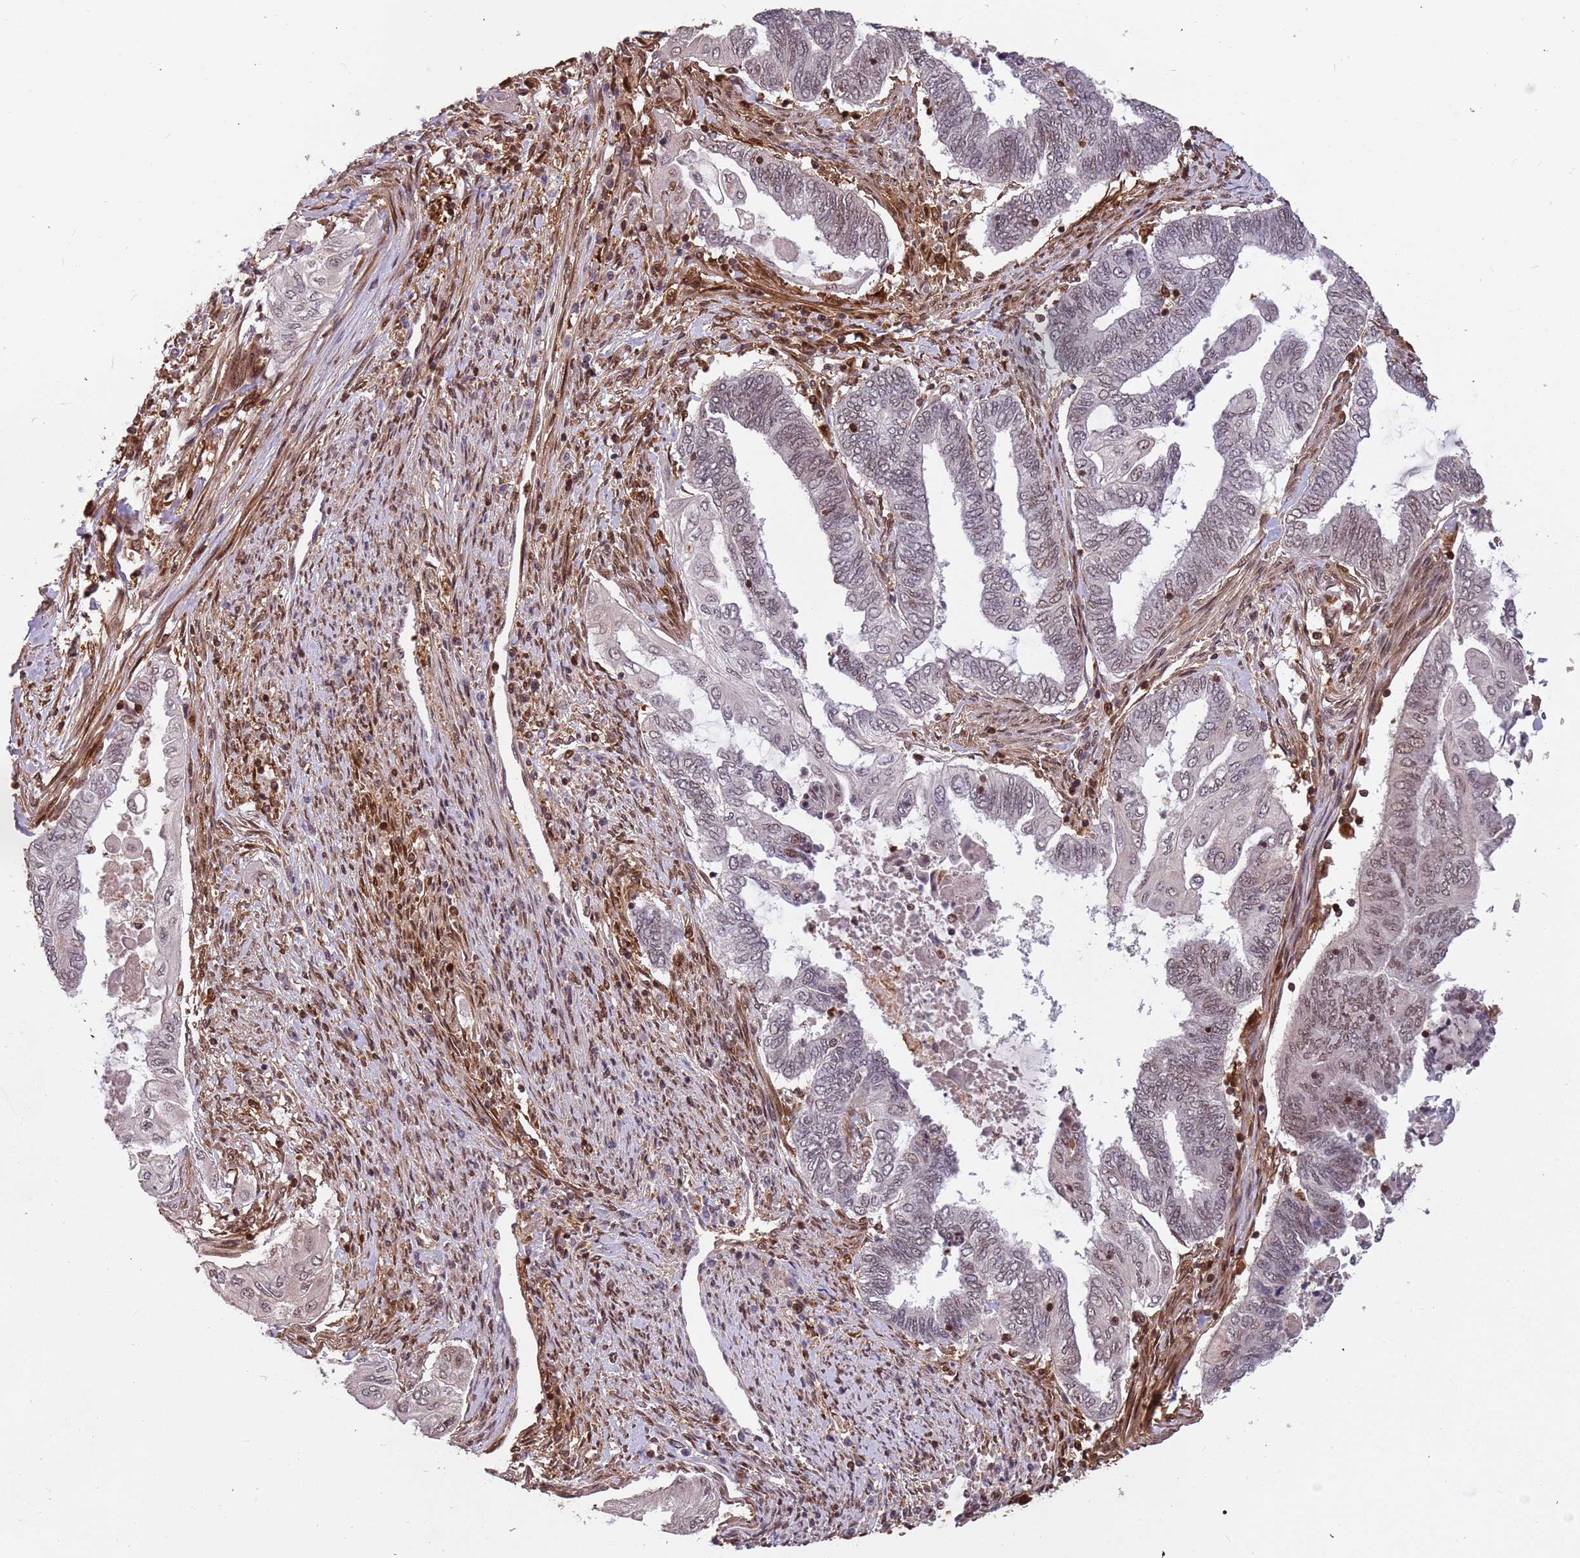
{"staining": {"intensity": "weak", "quantity": "25%-75%", "location": "nuclear"}, "tissue": "endometrial cancer", "cell_type": "Tumor cells", "image_type": "cancer", "snomed": [{"axis": "morphology", "description": "Adenocarcinoma, NOS"}, {"axis": "topography", "description": "Uterus"}, {"axis": "topography", "description": "Endometrium"}], "caption": "The immunohistochemical stain labels weak nuclear expression in tumor cells of endometrial adenocarcinoma tissue.", "gene": "GBP2", "patient": {"sex": "female", "age": 70}}